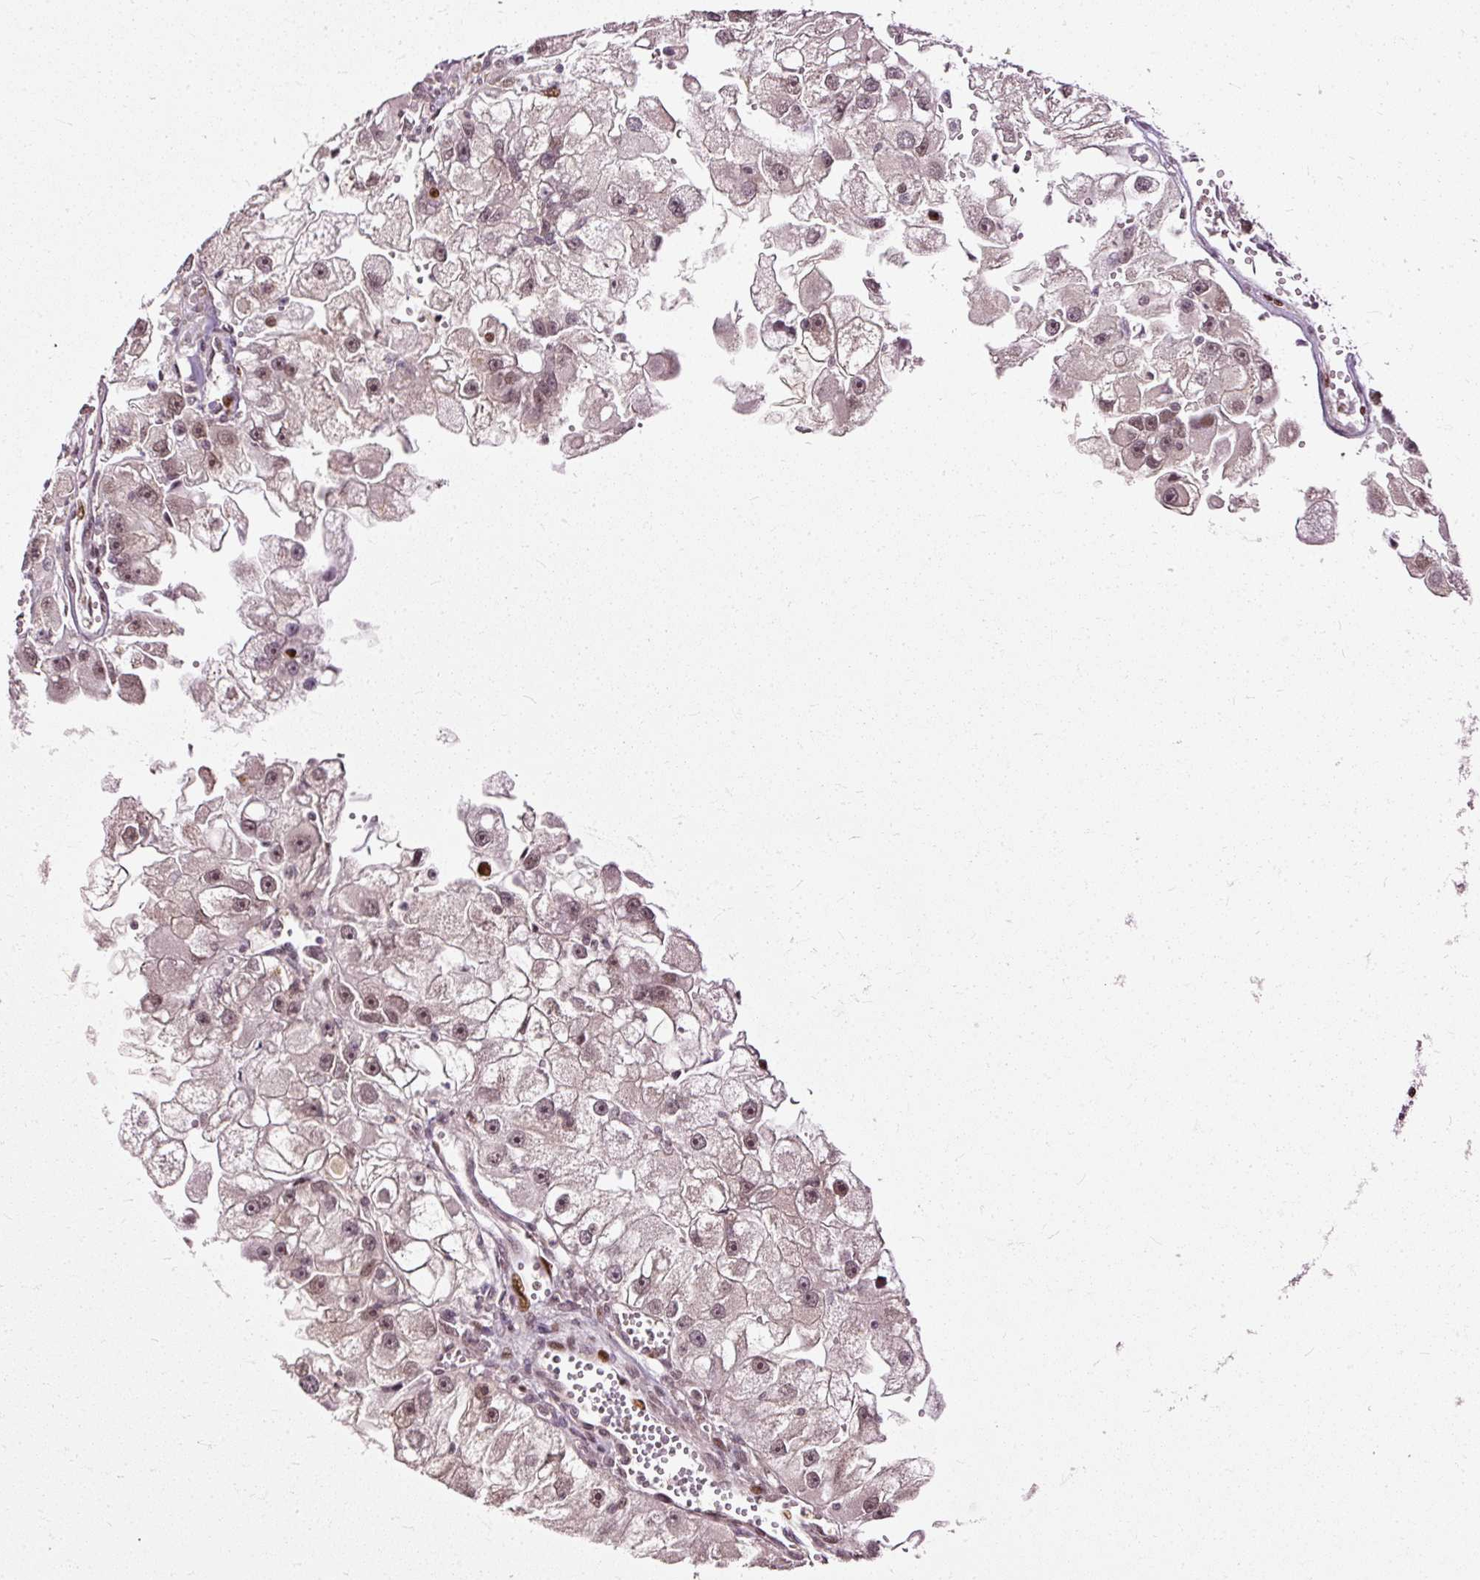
{"staining": {"intensity": "moderate", "quantity": "<25%", "location": "nuclear"}, "tissue": "renal cancer", "cell_type": "Tumor cells", "image_type": "cancer", "snomed": [{"axis": "morphology", "description": "Adenocarcinoma, NOS"}, {"axis": "topography", "description": "Kidney"}], "caption": "DAB immunohistochemical staining of renal adenocarcinoma exhibits moderate nuclear protein positivity in about <25% of tumor cells.", "gene": "ZNF778", "patient": {"sex": "male", "age": 63}}